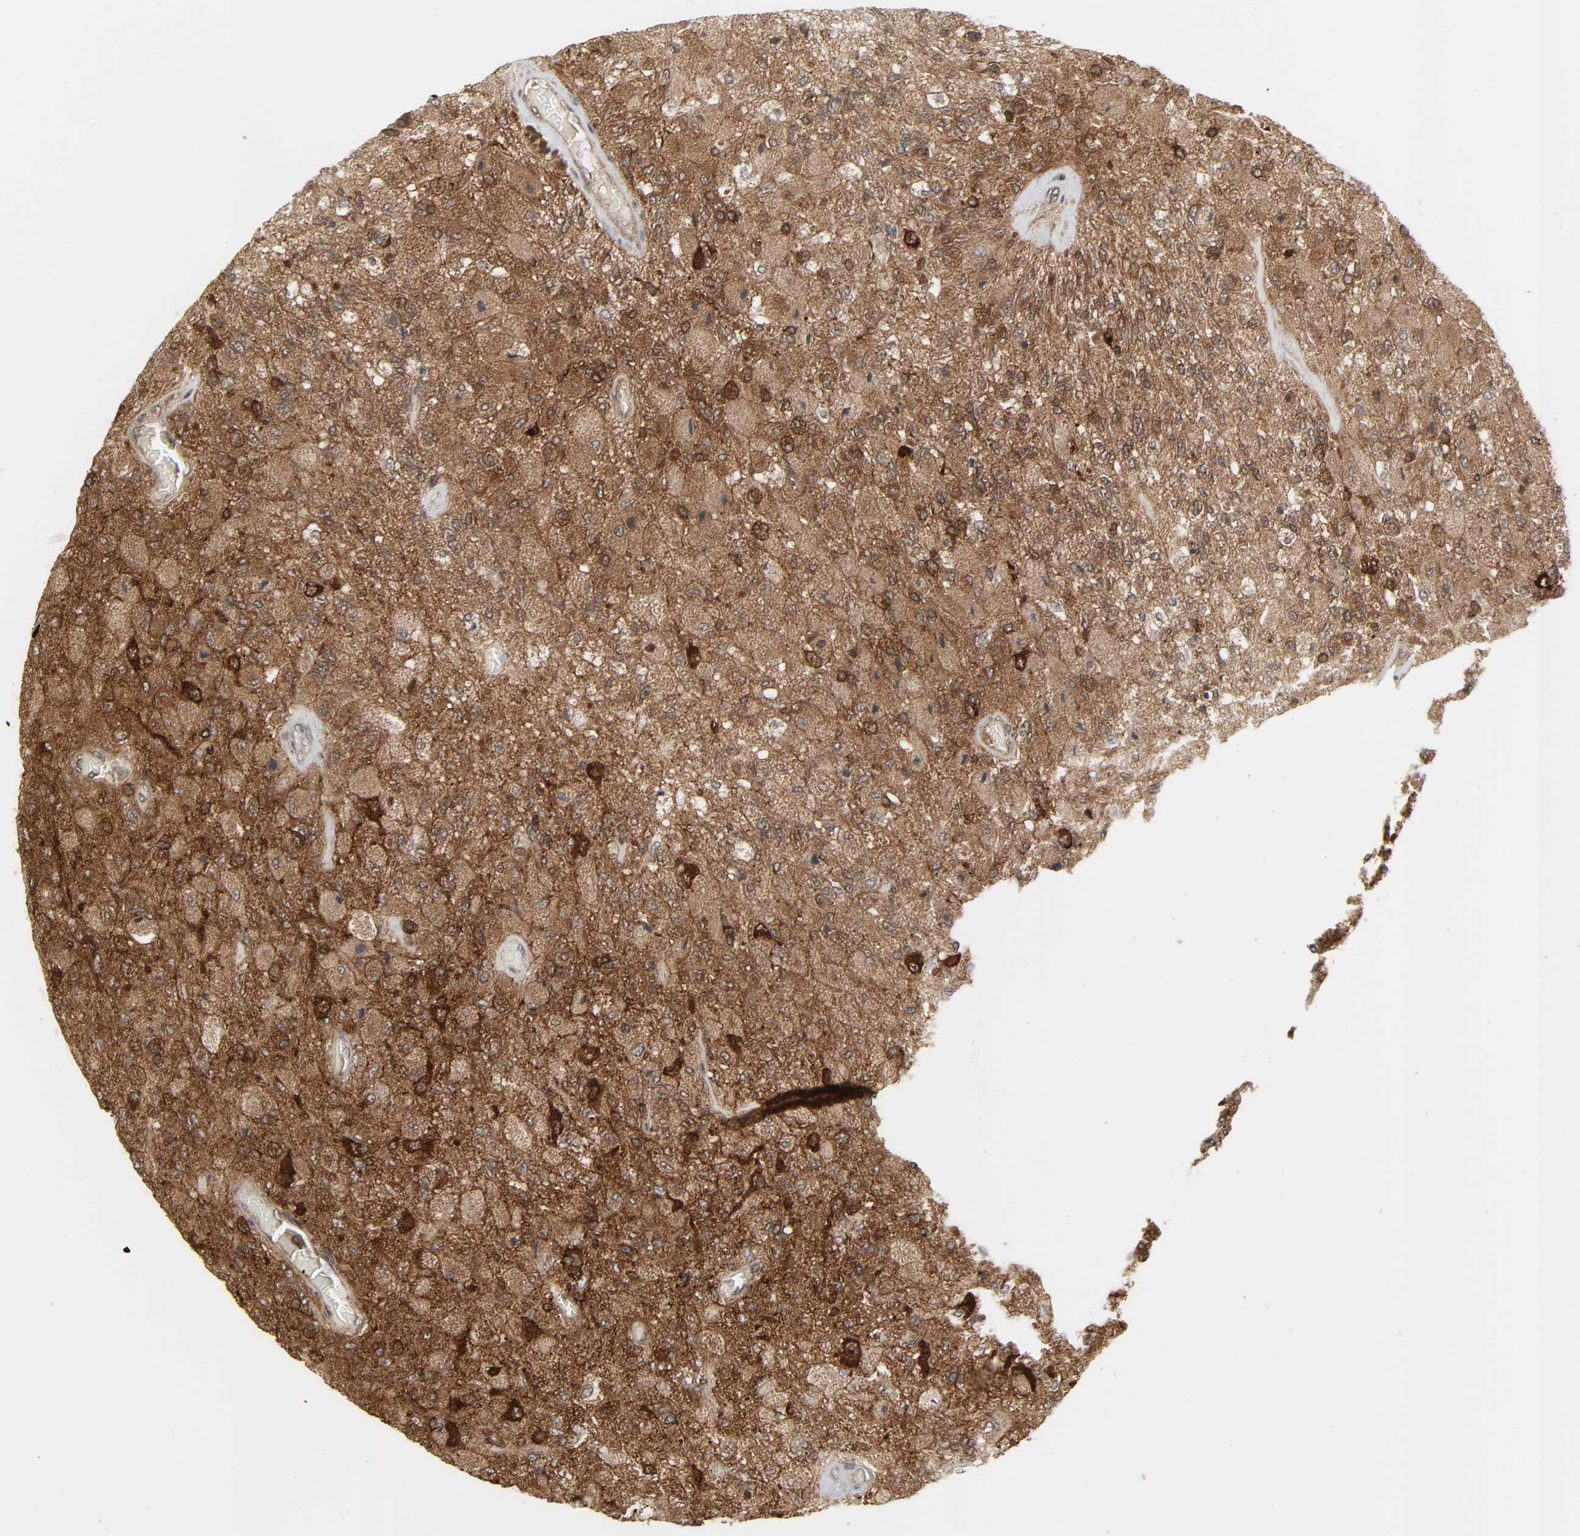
{"staining": {"intensity": "strong", "quantity": ">75%", "location": "cytoplasmic/membranous"}, "tissue": "glioma", "cell_type": "Tumor cells", "image_type": "cancer", "snomed": [{"axis": "morphology", "description": "Normal tissue, NOS"}, {"axis": "morphology", "description": "Glioma, malignant, High grade"}, {"axis": "topography", "description": "Cerebral cortex"}], "caption": "A high-resolution photomicrograph shows IHC staining of malignant glioma (high-grade), which demonstrates strong cytoplasmic/membranous positivity in approximately >75% of tumor cells.", "gene": "GSK3A", "patient": {"sex": "male", "age": 77}}